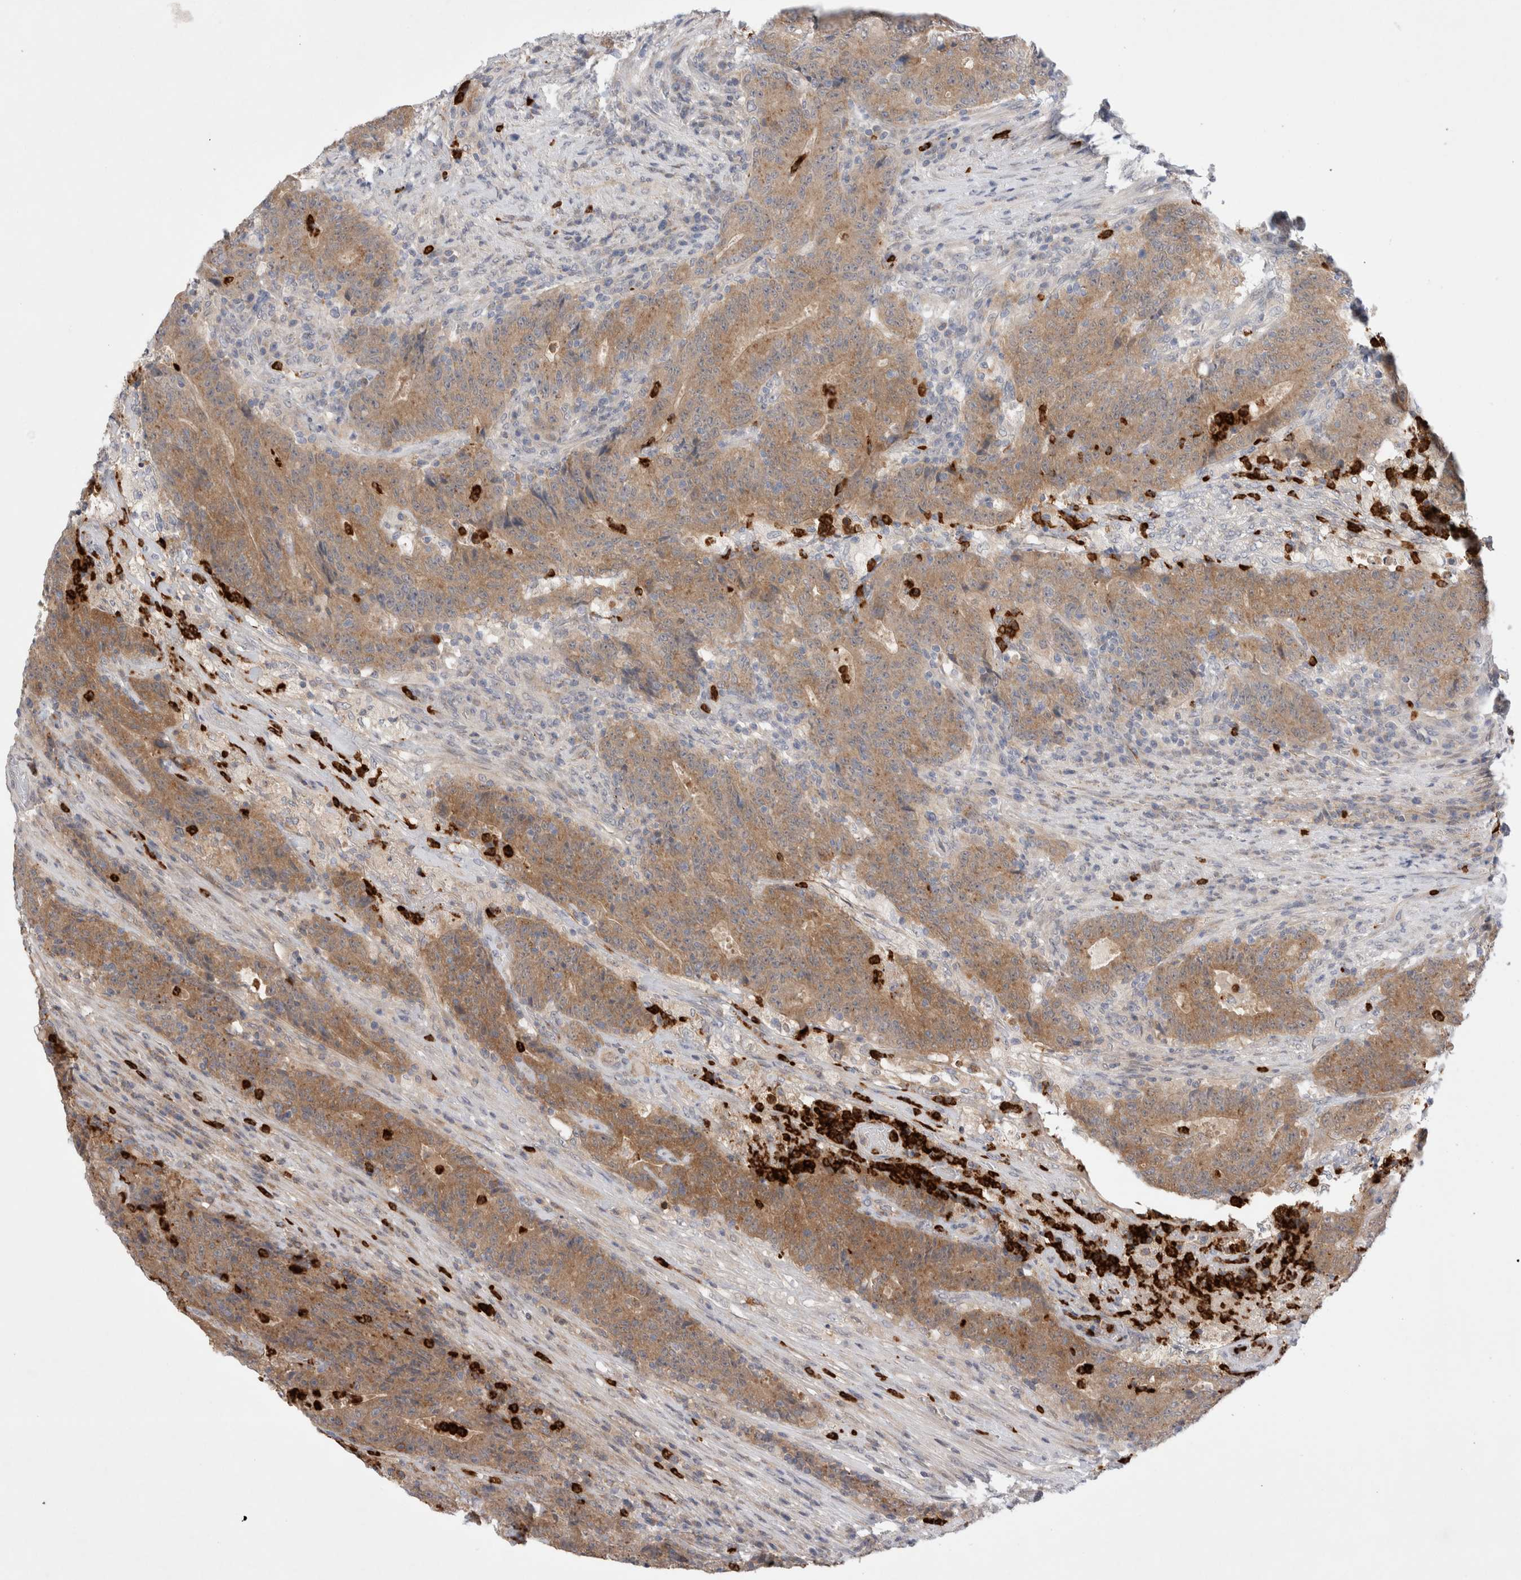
{"staining": {"intensity": "moderate", "quantity": ">75%", "location": "cytoplasmic/membranous"}, "tissue": "colorectal cancer", "cell_type": "Tumor cells", "image_type": "cancer", "snomed": [{"axis": "morphology", "description": "Normal tissue, NOS"}, {"axis": "morphology", "description": "Adenocarcinoma, NOS"}, {"axis": "topography", "description": "Colon"}], "caption": "Human colorectal cancer stained for a protein (brown) reveals moderate cytoplasmic/membranous positive expression in approximately >75% of tumor cells.", "gene": "GSDMB", "patient": {"sex": "female", "age": 75}}